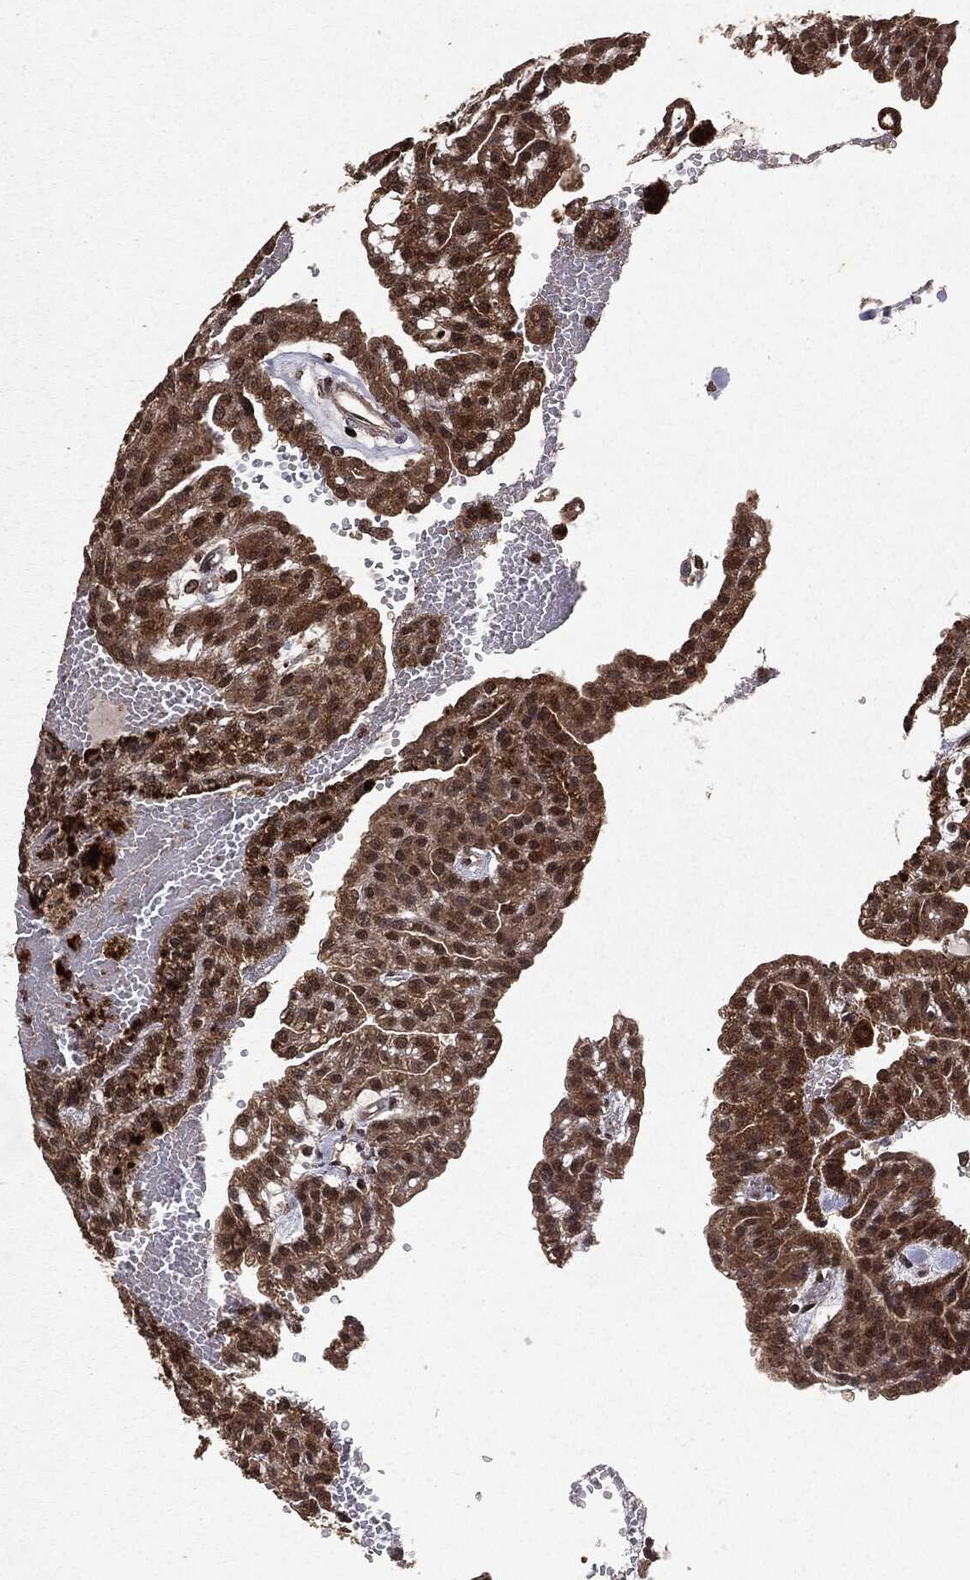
{"staining": {"intensity": "moderate", "quantity": ">75%", "location": "cytoplasmic/membranous,nuclear"}, "tissue": "renal cancer", "cell_type": "Tumor cells", "image_type": "cancer", "snomed": [{"axis": "morphology", "description": "Adenocarcinoma, NOS"}, {"axis": "topography", "description": "Kidney"}], "caption": "Renal cancer (adenocarcinoma) stained with a brown dye reveals moderate cytoplasmic/membranous and nuclear positive expression in about >75% of tumor cells.", "gene": "PEBP1", "patient": {"sex": "male", "age": 63}}